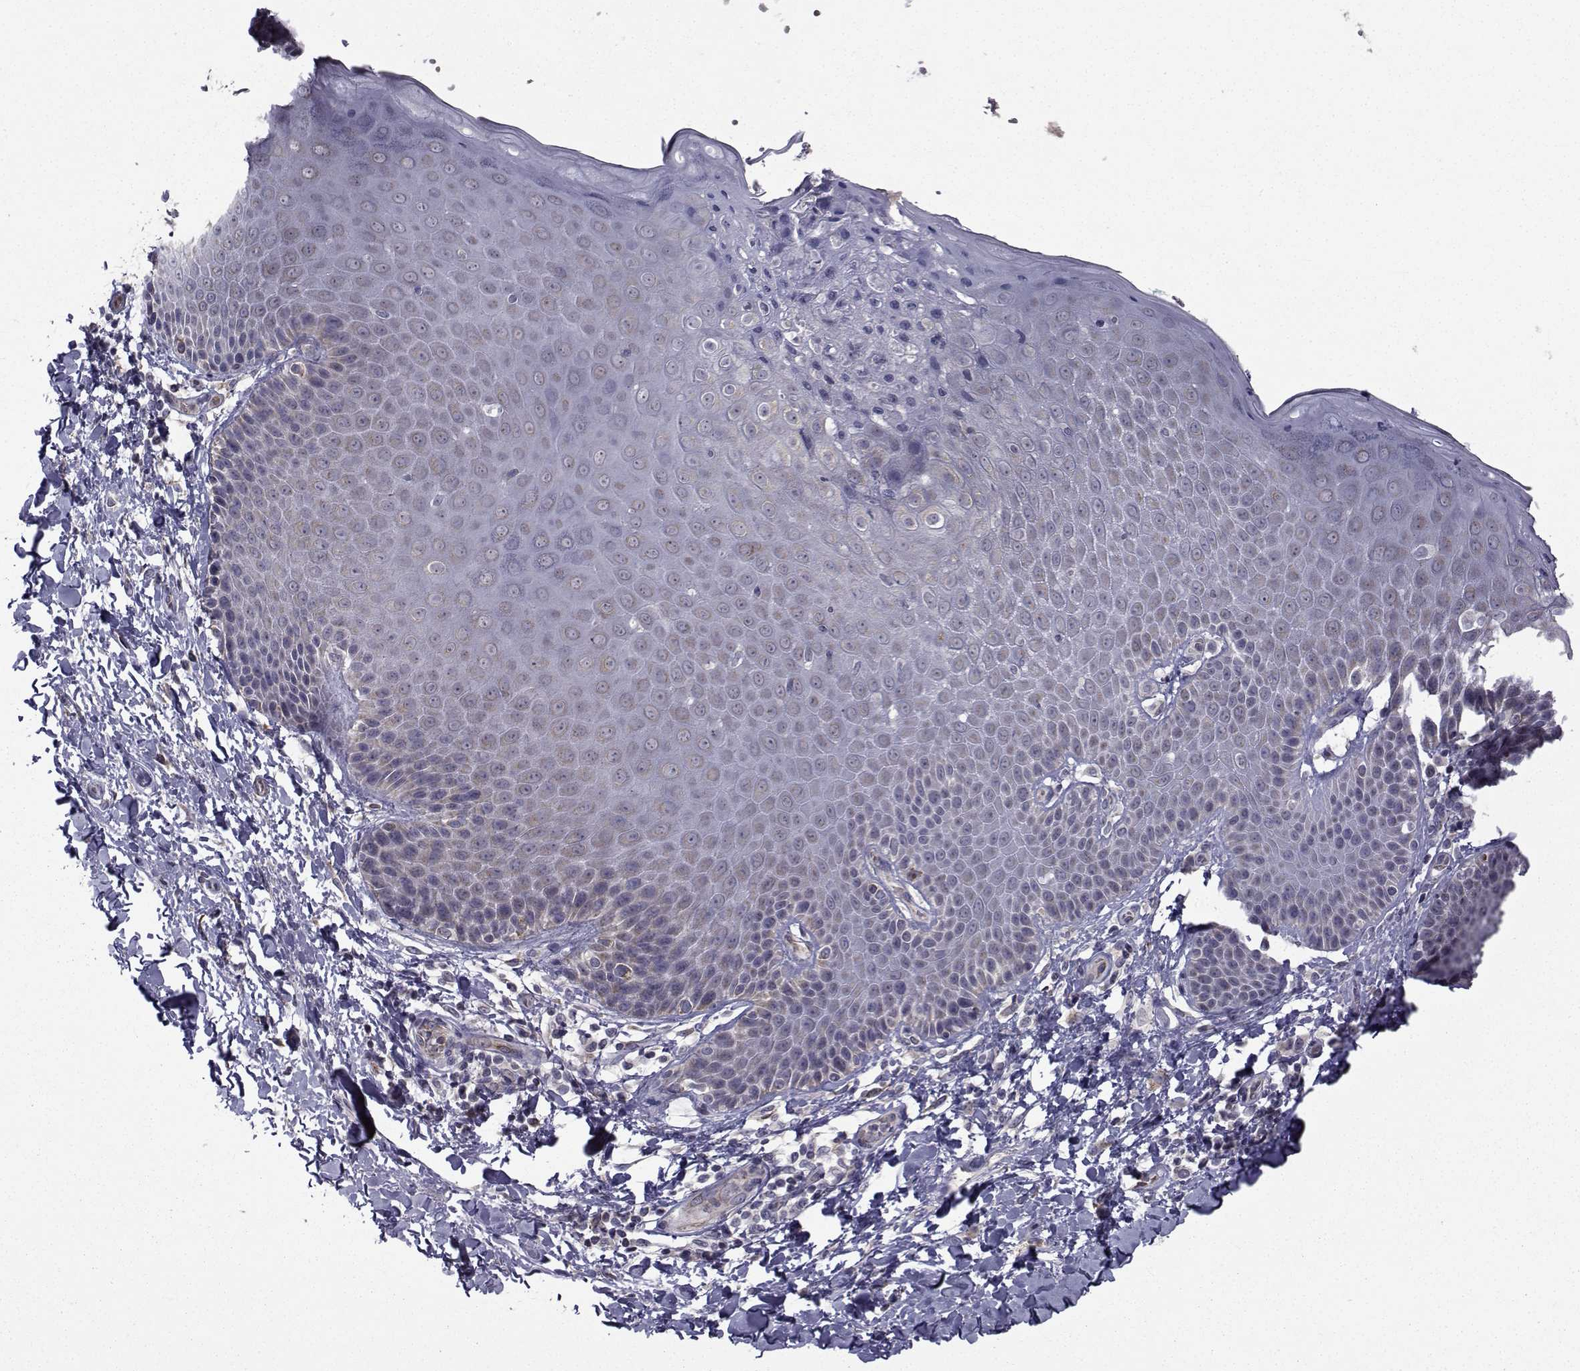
{"staining": {"intensity": "negative", "quantity": "none", "location": "none"}, "tissue": "skin", "cell_type": "Epidermal cells", "image_type": "normal", "snomed": [{"axis": "morphology", "description": "Normal tissue, NOS"}, {"axis": "topography", "description": "Anal"}, {"axis": "topography", "description": "Peripheral nerve tissue"}], "caption": "Immunohistochemistry image of benign skin: human skin stained with DAB (3,3'-diaminobenzidine) shows no significant protein positivity in epidermal cells.", "gene": "FDXR", "patient": {"sex": "male", "age": 51}}